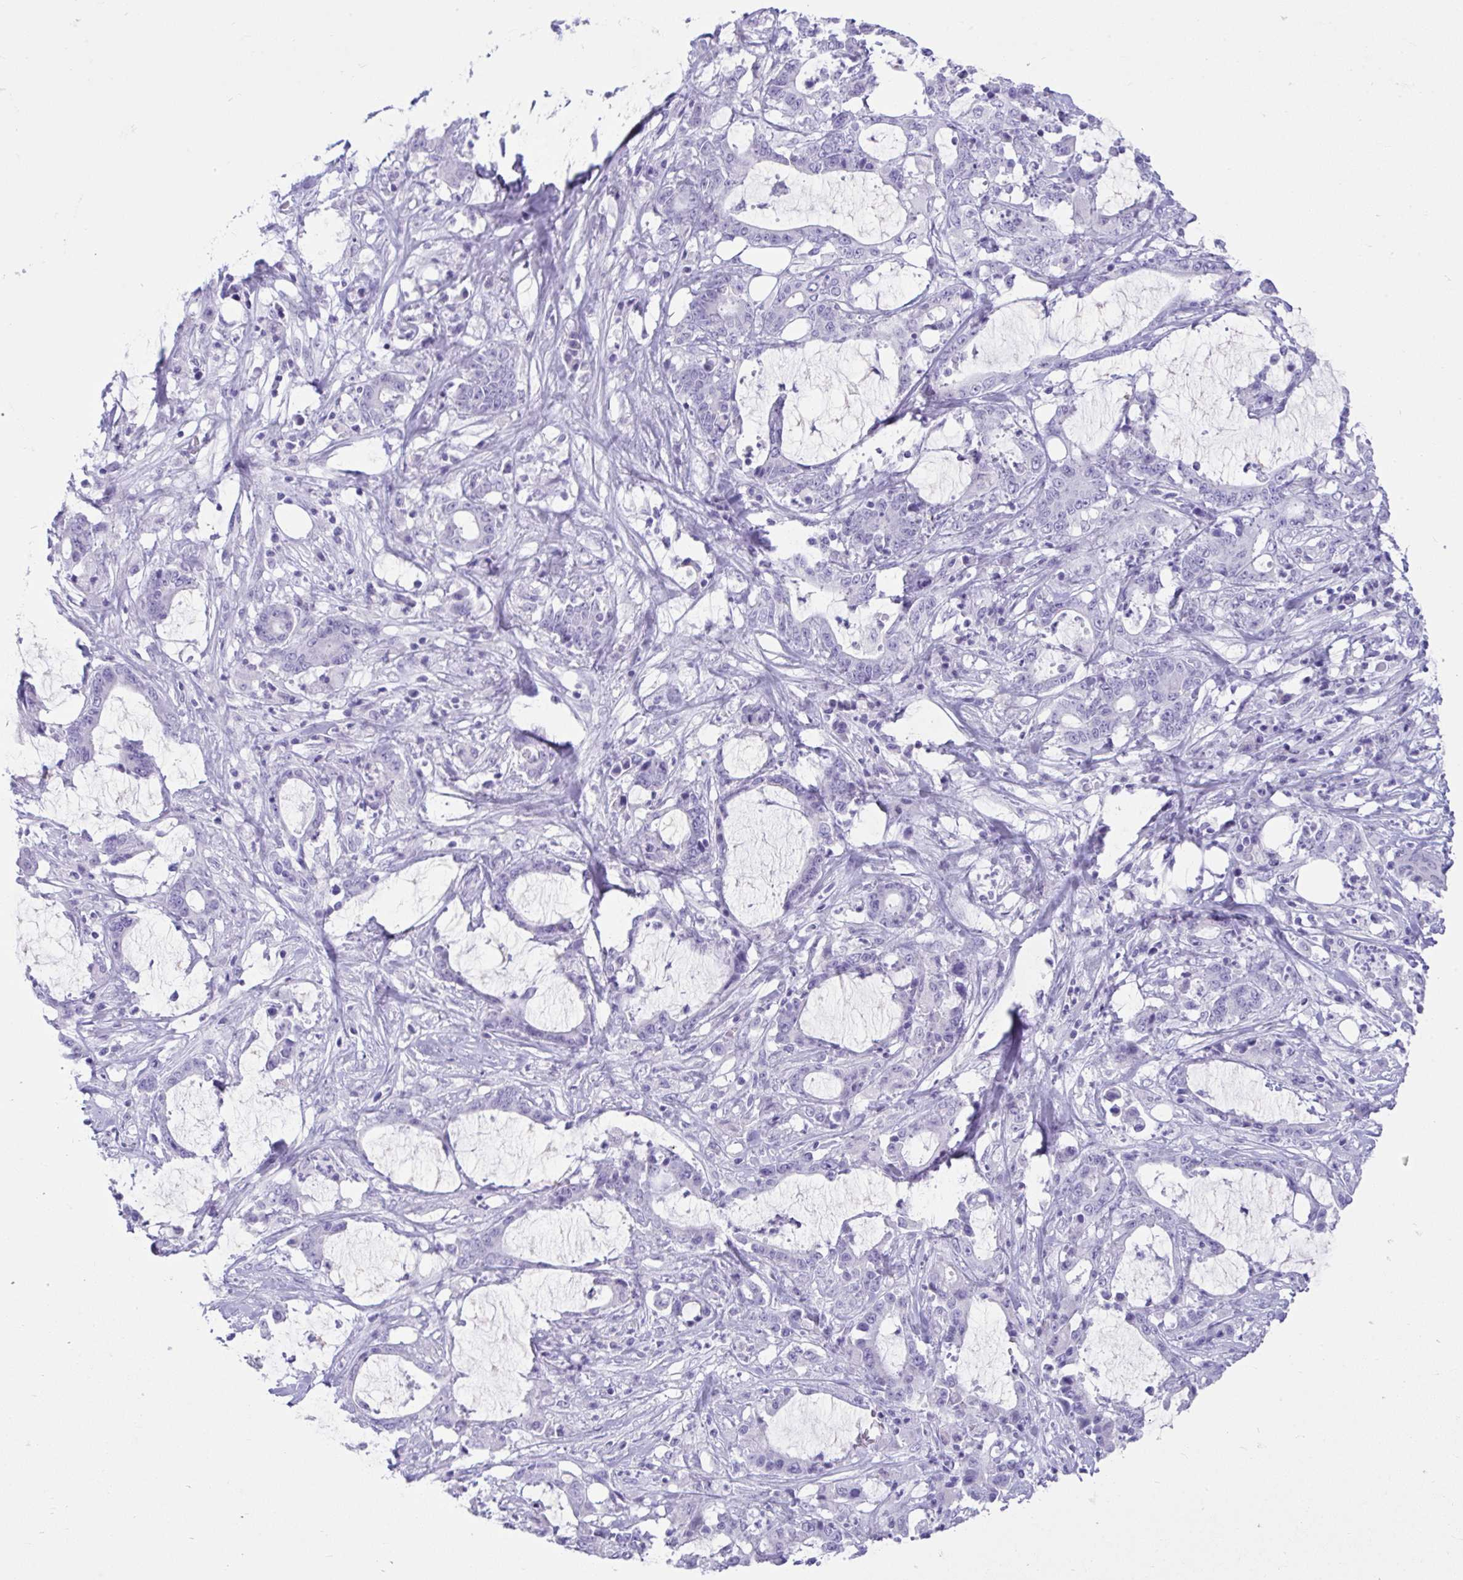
{"staining": {"intensity": "negative", "quantity": "none", "location": "none"}, "tissue": "stomach cancer", "cell_type": "Tumor cells", "image_type": "cancer", "snomed": [{"axis": "morphology", "description": "Adenocarcinoma, NOS"}, {"axis": "topography", "description": "Stomach, upper"}], "caption": "The IHC histopathology image has no significant staining in tumor cells of stomach cancer (adenocarcinoma) tissue.", "gene": "PSCA", "patient": {"sex": "male", "age": 68}}